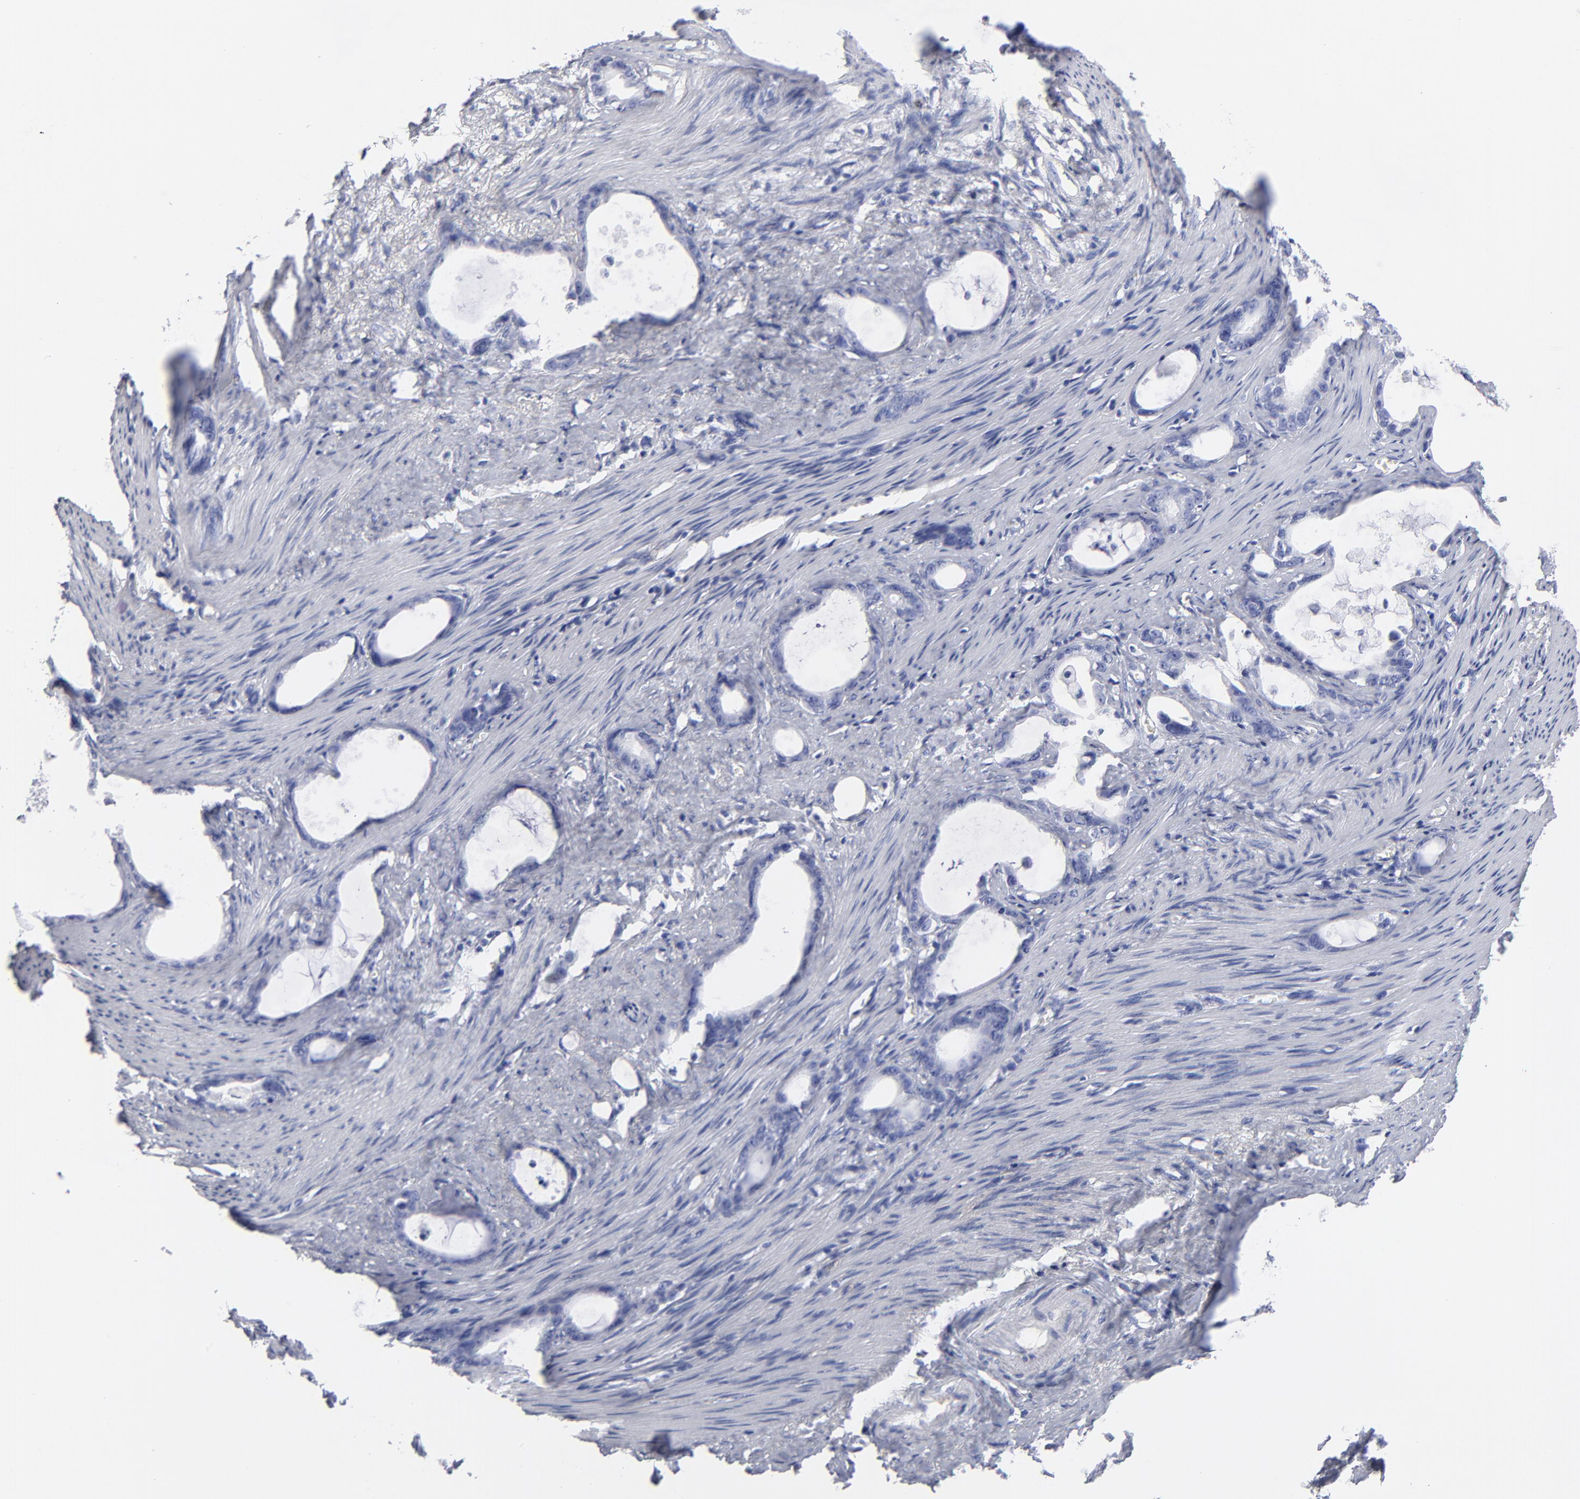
{"staining": {"intensity": "negative", "quantity": "none", "location": "none"}, "tissue": "stomach cancer", "cell_type": "Tumor cells", "image_type": "cancer", "snomed": [{"axis": "morphology", "description": "Adenocarcinoma, NOS"}, {"axis": "topography", "description": "Stomach"}], "caption": "Tumor cells are negative for protein expression in human adenocarcinoma (stomach).", "gene": "ARG1", "patient": {"sex": "female", "age": 75}}